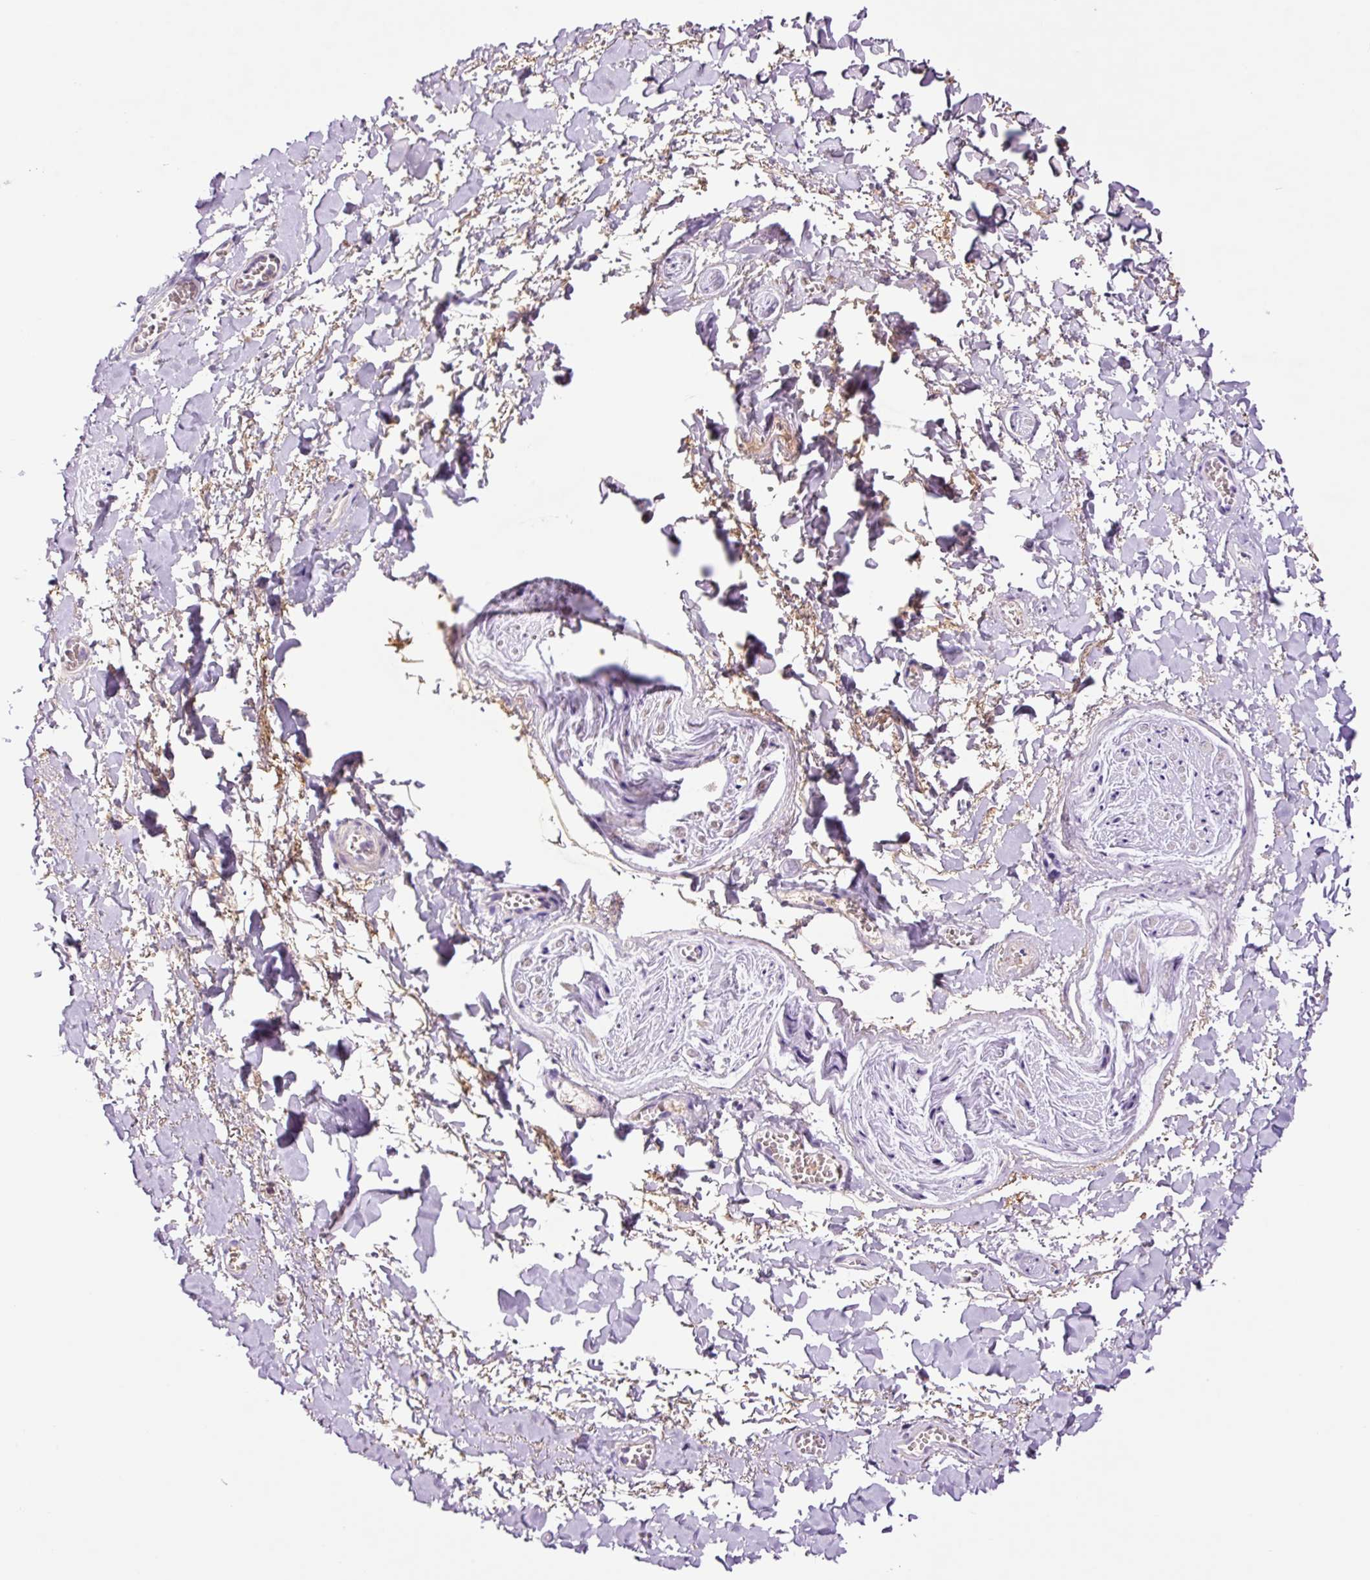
{"staining": {"intensity": "negative", "quantity": "none", "location": "none"}, "tissue": "adipose tissue", "cell_type": "Adipocytes", "image_type": "normal", "snomed": [{"axis": "morphology", "description": "Normal tissue, NOS"}, {"axis": "topography", "description": "Vulva"}, {"axis": "topography", "description": "Vagina"}, {"axis": "topography", "description": "Peripheral nerve tissue"}], "caption": "Micrograph shows no significant protein staining in adipocytes of normal adipose tissue. (Stains: DAB (3,3'-diaminobenzidine) immunohistochemistry with hematoxylin counter stain, Microscopy: brightfield microscopy at high magnification).", "gene": "DPPA4", "patient": {"sex": "female", "age": 66}}